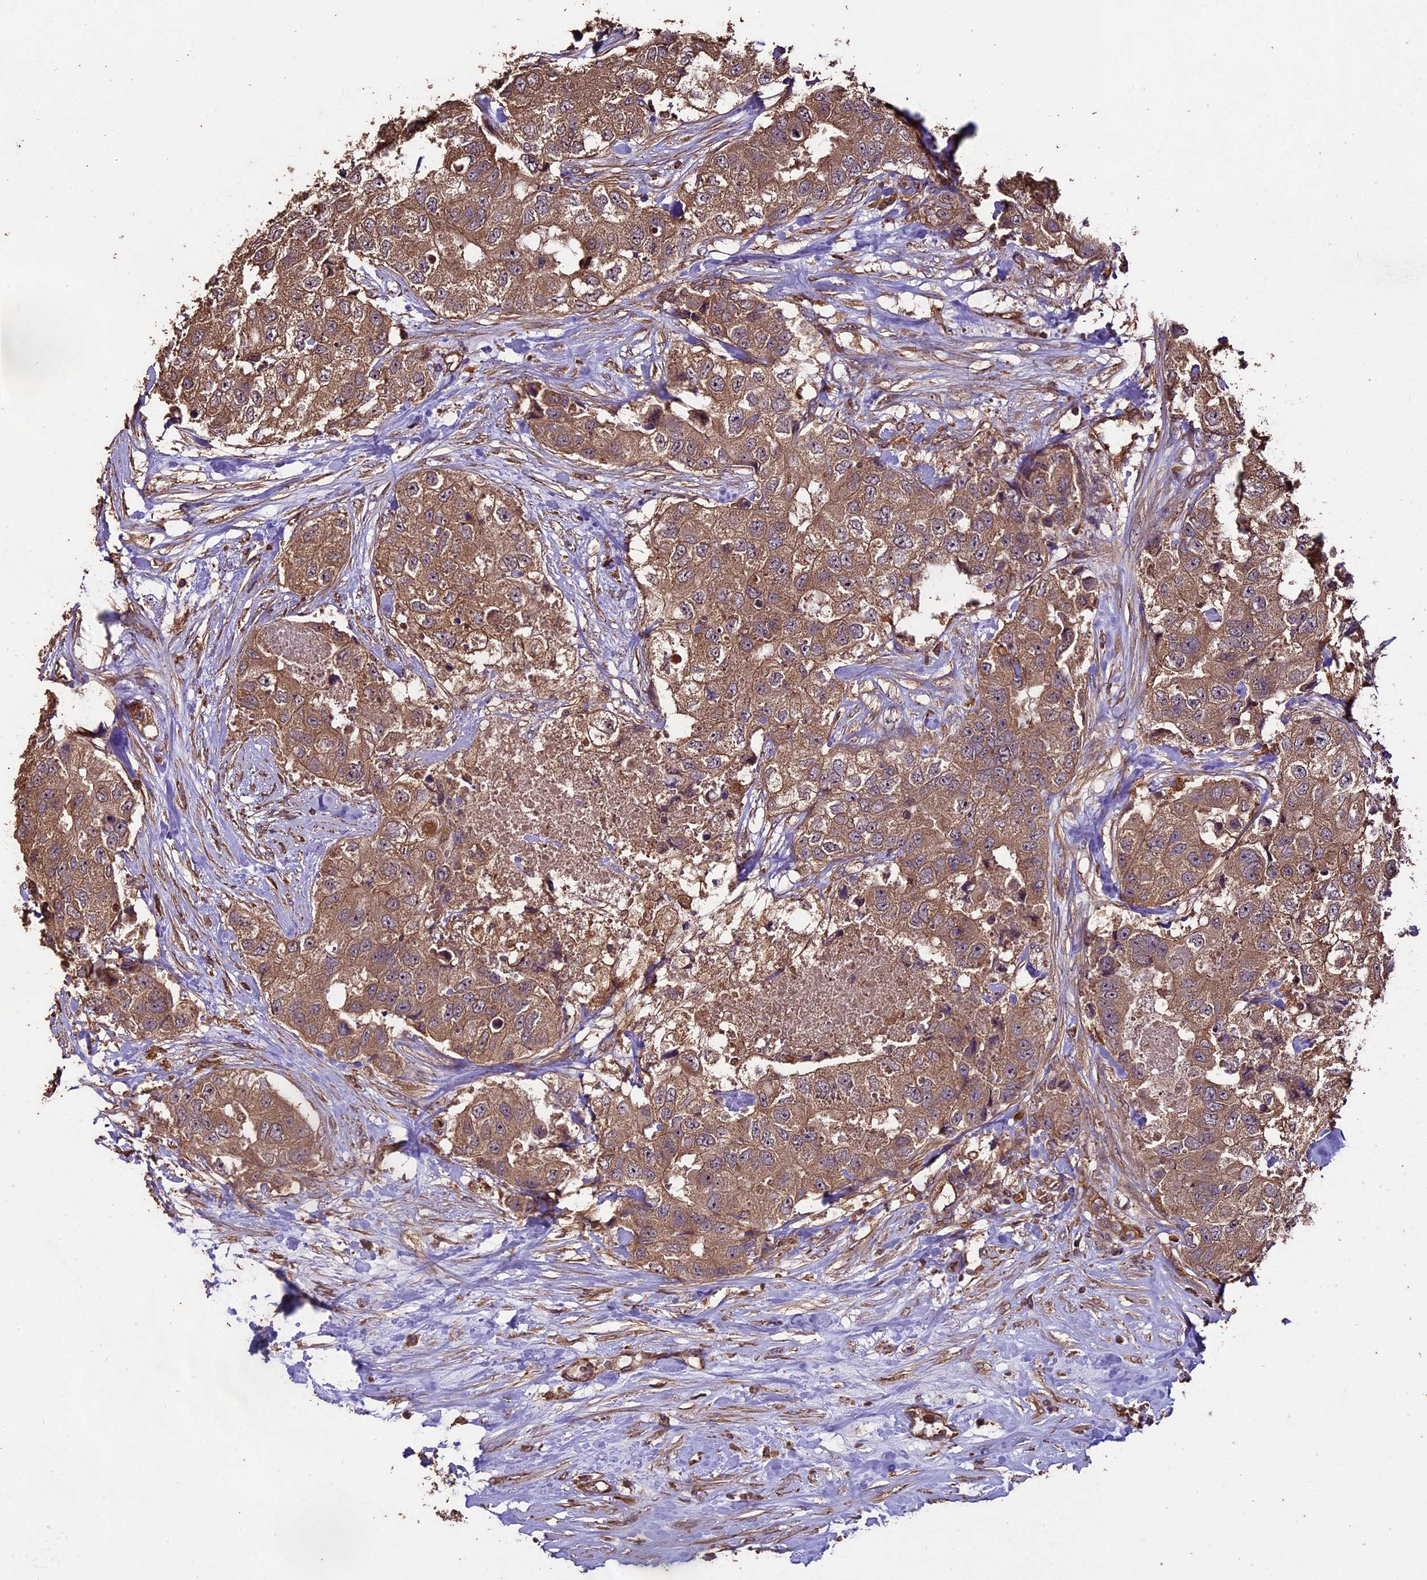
{"staining": {"intensity": "moderate", "quantity": ">75%", "location": "cytoplasmic/membranous"}, "tissue": "breast cancer", "cell_type": "Tumor cells", "image_type": "cancer", "snomed": [{"axis": "morphology", "description": "Duct carcinoma"}, {"axis": "topography", "description": "Breast"}], "caption": "Brown immunohistochemical staining in human invasive ductal carcinoma (breast) shows moderate cytoplasmic/membranous expression in about >75% of tumor cells.", "gene": "TTLL10", "patient": {"sex": "female", "age": 62}}